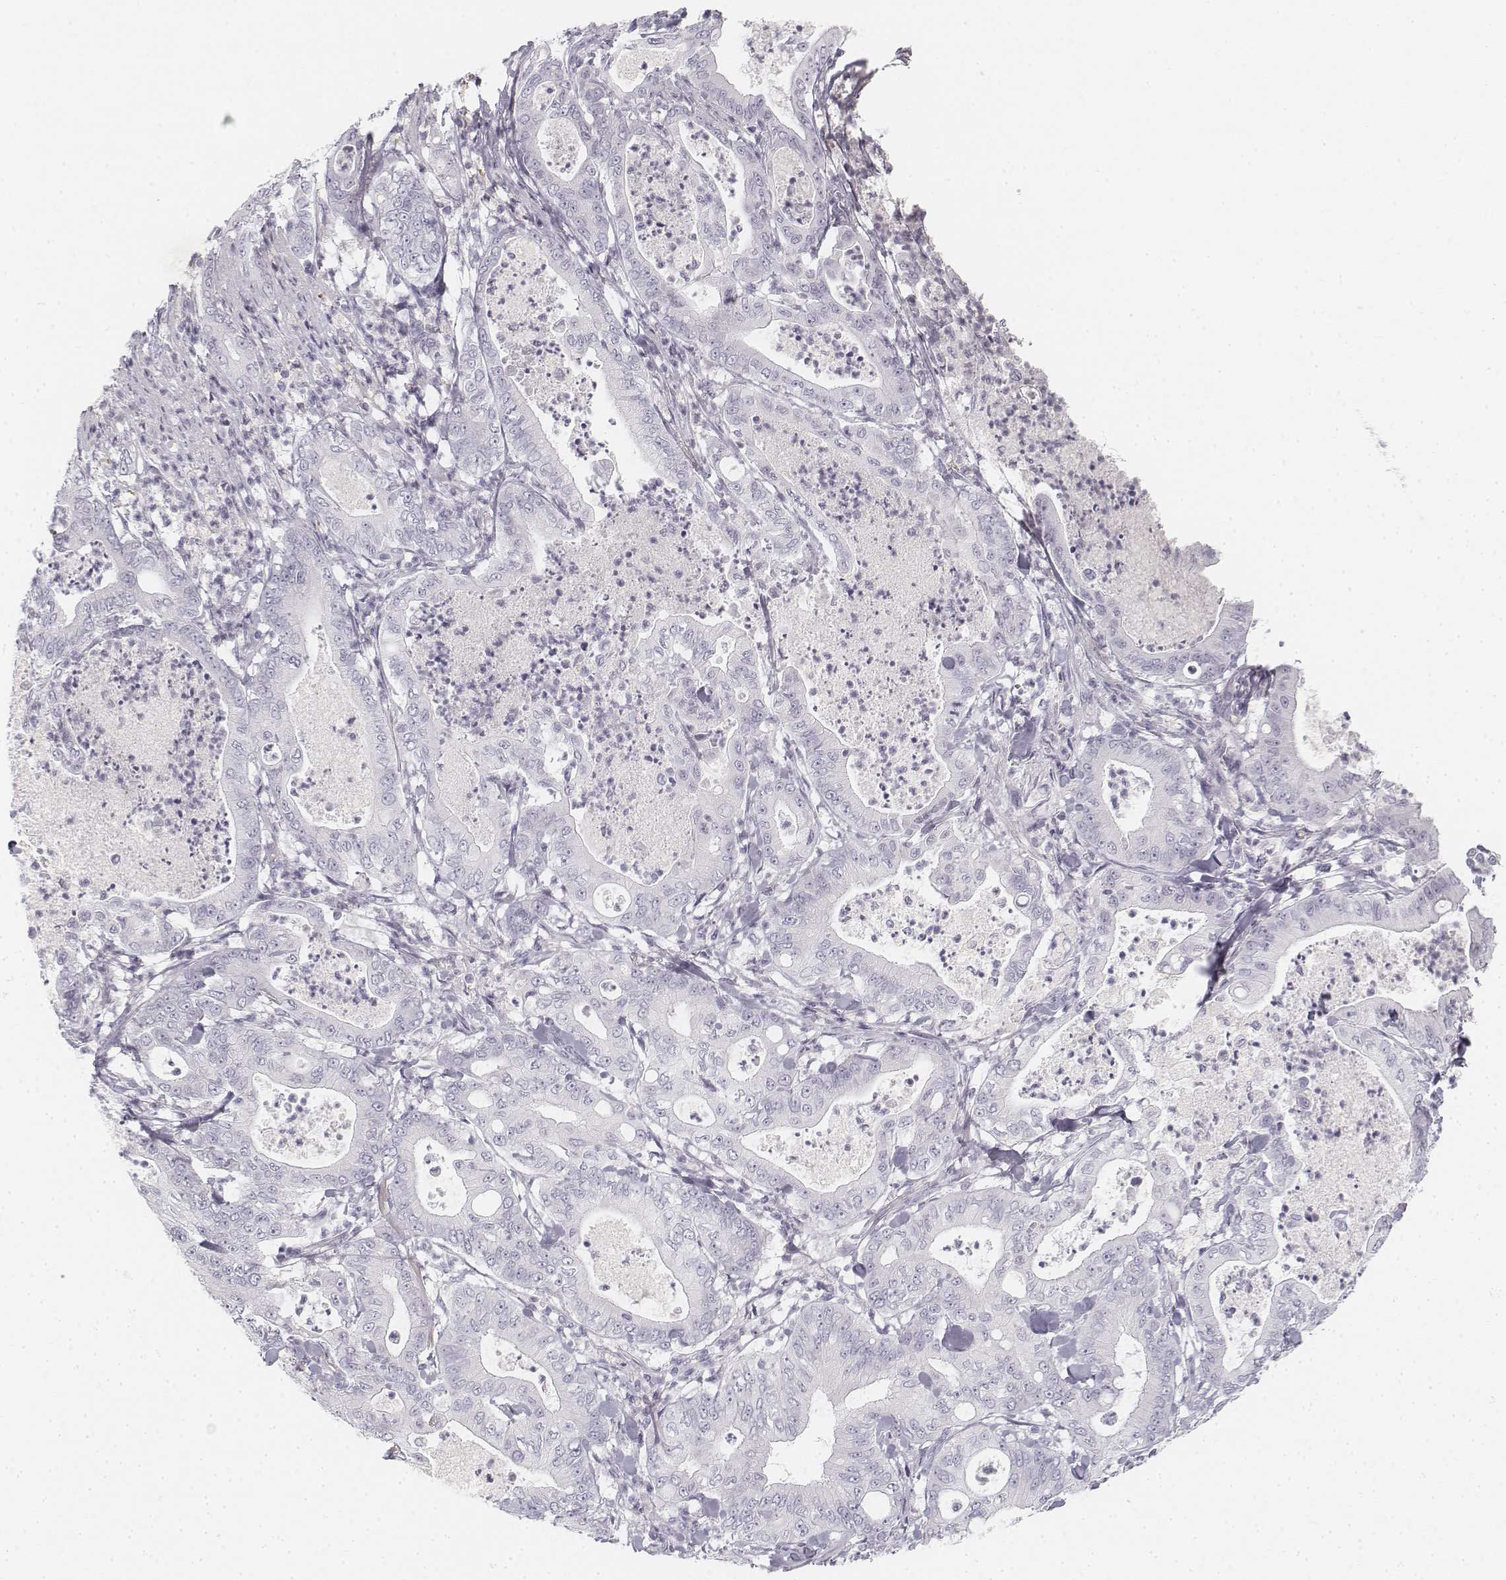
{"staining": {"intensity": "negative", "quantity": "none", "location": "none"}, "tissue": "pancreatic cancer", "cell_type": "Tumor cells", "image_type": "cancer", "snomed": [{"axis": "morphology", "description": "Adenocarcinoma, NOS"}, {"axis": "topography", "description": "Pancreas"}], "caption": "A high-resolution image shows IHC staining of pancreatic adenocarcinoma, which displays no significant staining in tumor cells.", "gene": "KRT25", "patient": {"sex": "male", "age": 71}}